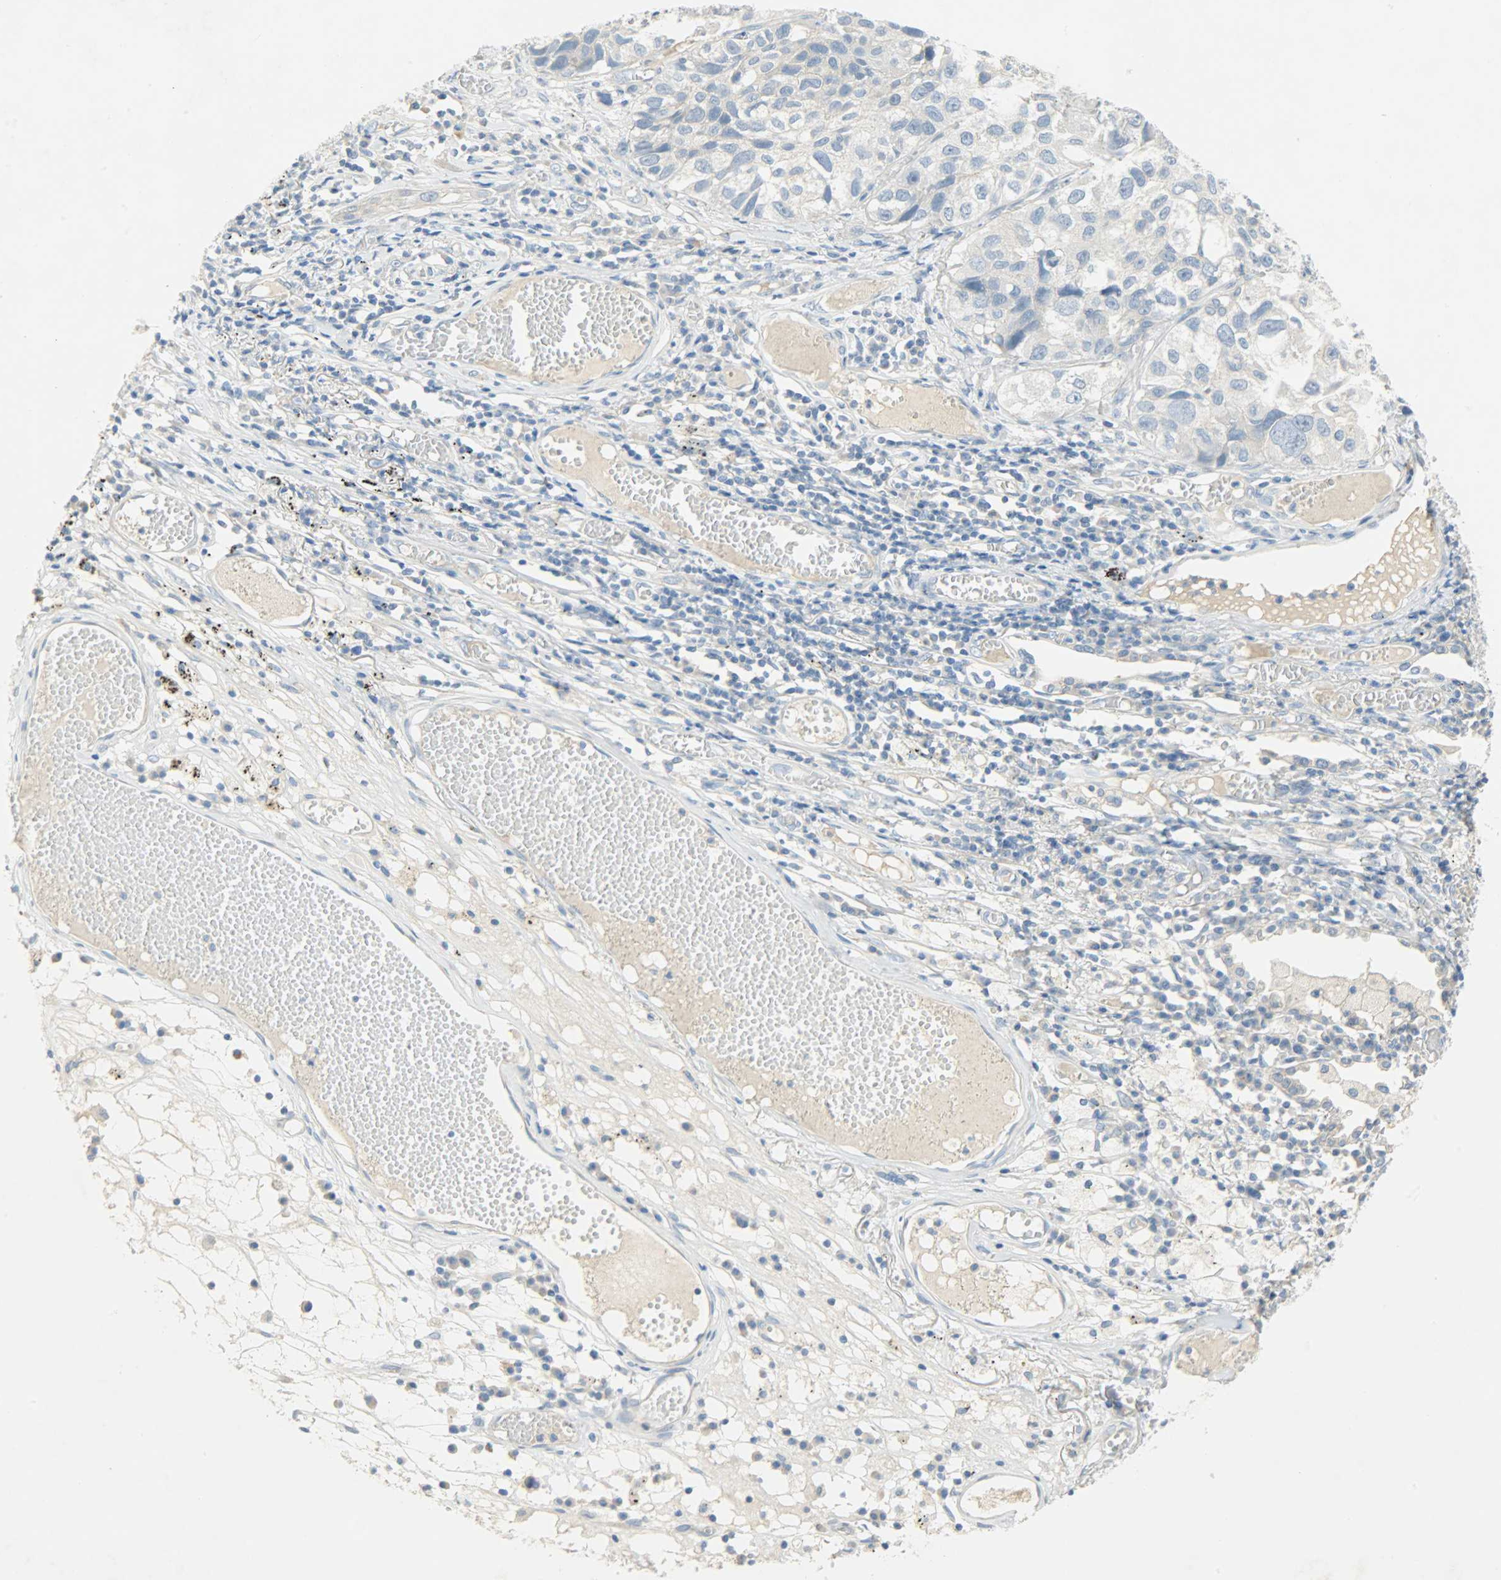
{"staining": {"intensity": "weak", "quantity": "25%-75%", "location": "cytoplasmic/membranous"}, "tissue": "lung cancer", "cell_type": "Tumor cells", "image_type": "cancer", "snomed": [{"axis": "morphology", "description": "Squamous cell carcinoma, NOS"}, {"axis": "topography", "description": "Lung"}], "caption": "Immunohistochemical staining of human lung squamous cell carcinoma displays low levels of weak cytoplasmic/membranous expression in approximately 25%-75% of tumor cells. (Stains: DAB in brown, nuclei in blue, Microscopy: brightfield microscopy at high magnification).", "gene": "PROM1", "patient": {"sex": "male", "age": 71}}